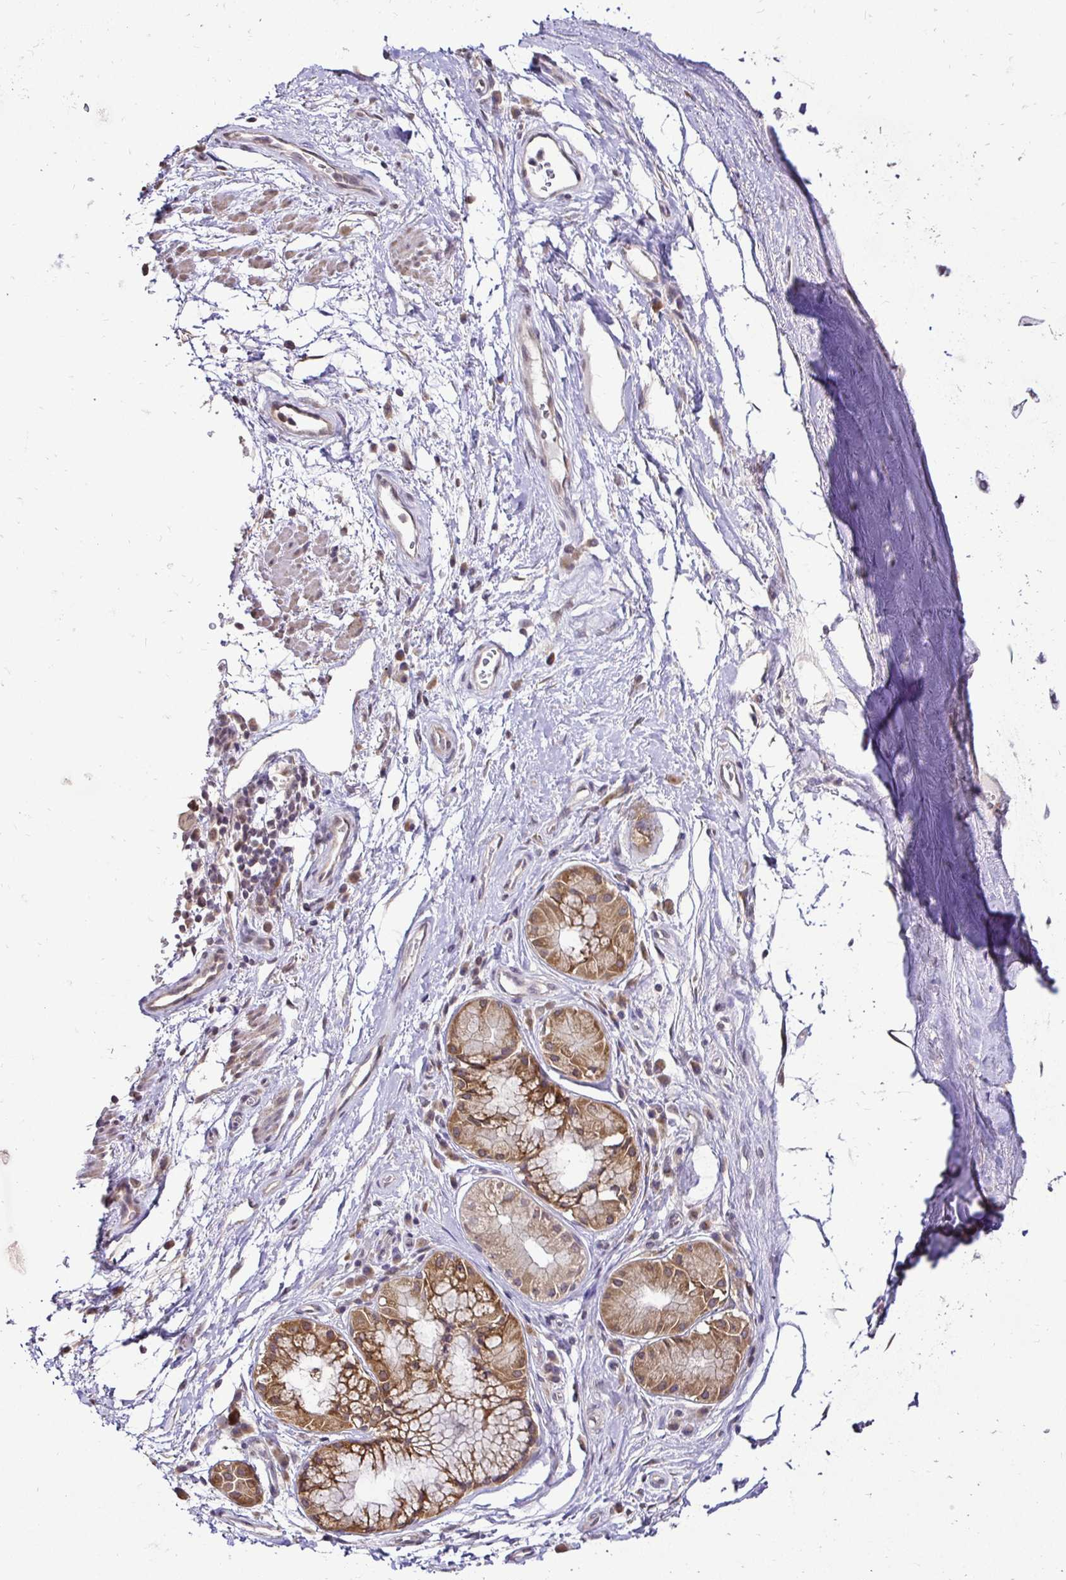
{"staining": {"intensity": "negative", "quantity": "none", "location": "none"}, "tissue": "adipose tissue", "cell_type": "Adipocytes", "image_type": "normal", "snomed": [{"axis": "morphology", "description": "Normal tissue, NOS"}, {"axis": "topography", "description": "Cartilage tissue"}, {"axis": "topography", "description": "Bronchus"}], "caption": "Photomicrograph shows no protein expression in adipocytes of benign adipose tissue. (Brightfield microscopy of DAB (3,3'-diaminobenzidine) immunohistochemistry at high magnification).", "gene": "RHEBL1", "patient": {"sex": "male", "age": 64}}